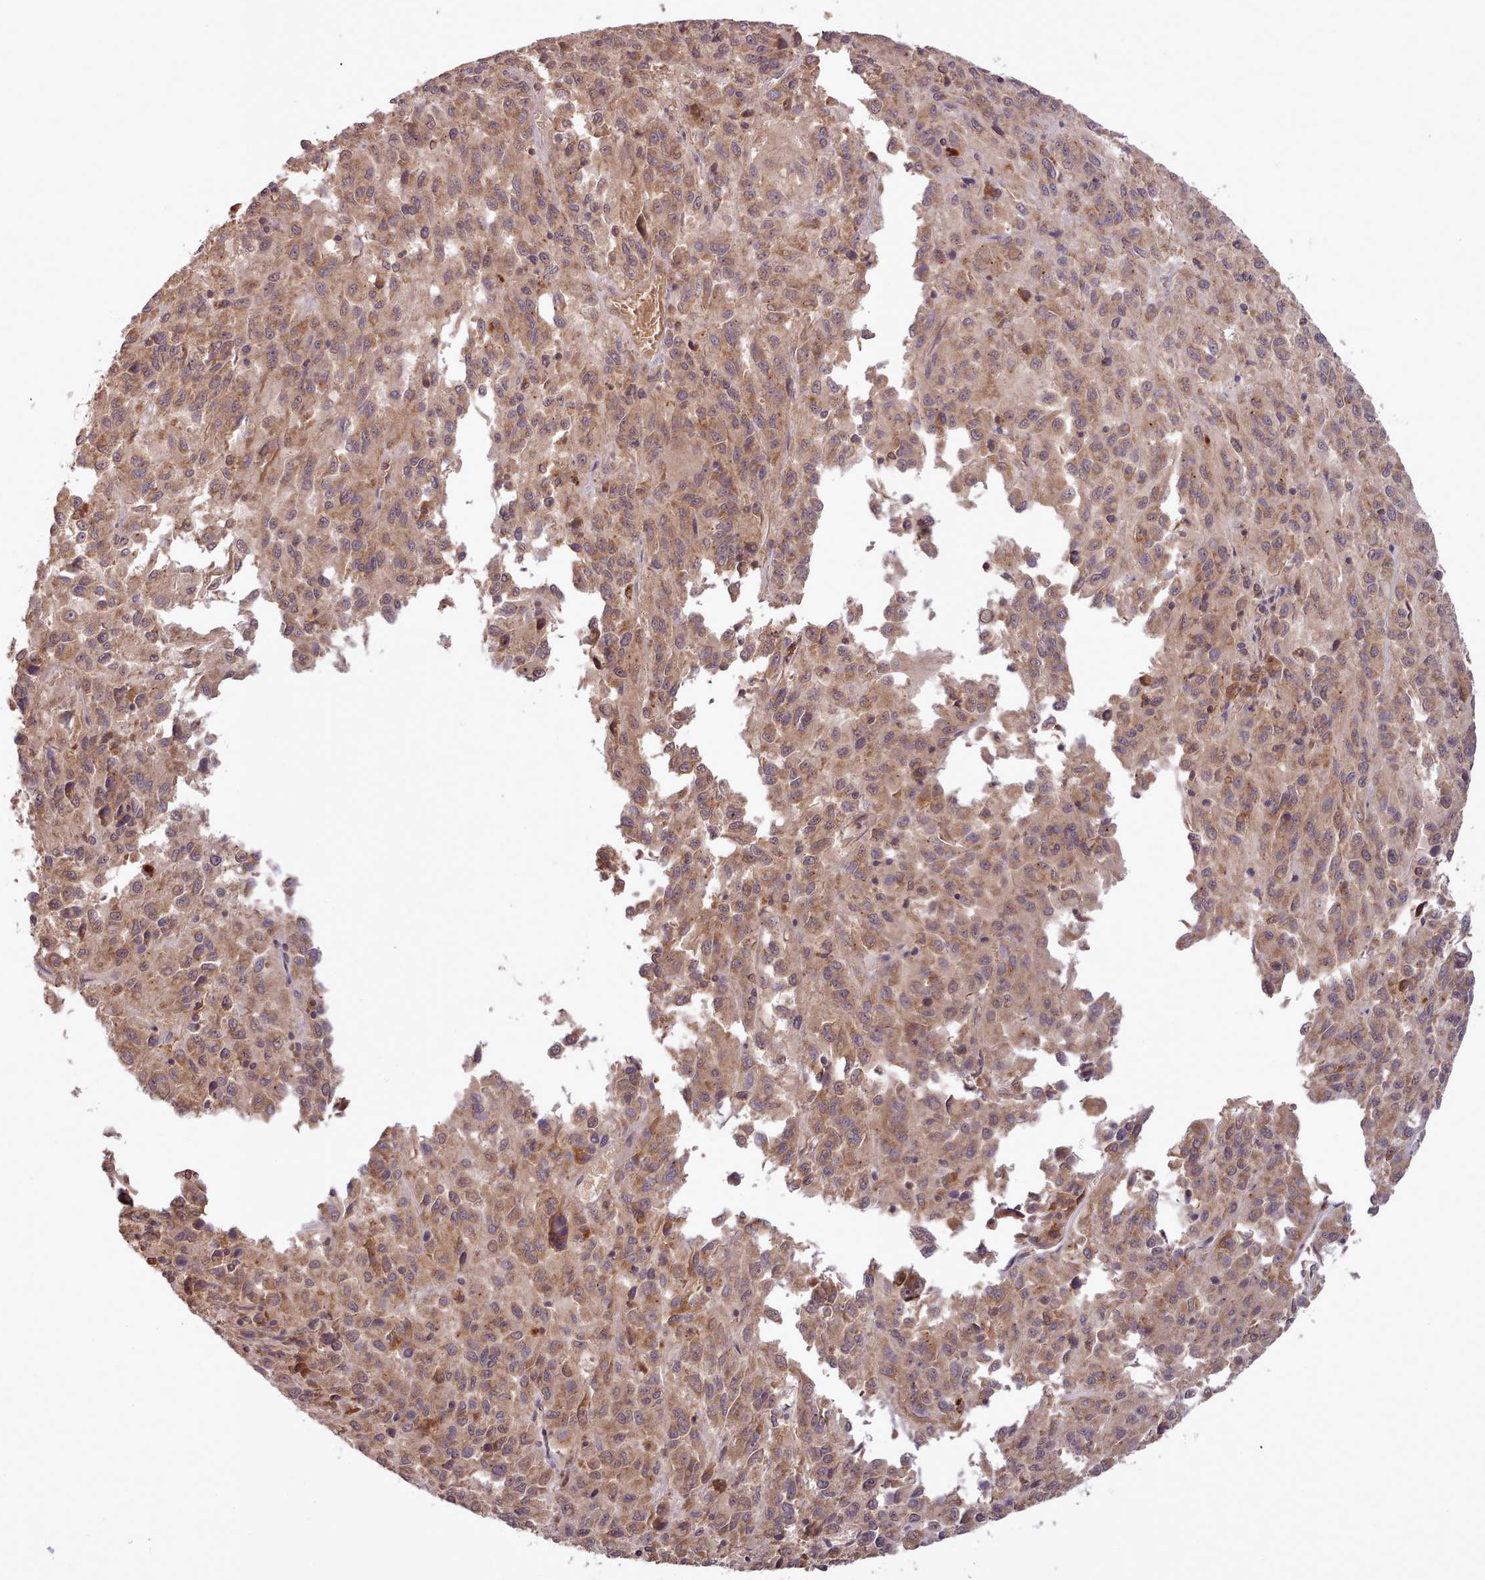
{"staining": {"intensity": "moderate", "quantity": ">75%", "location": "cytoplasmic/membranous"}, "tissue": "melanoma", "cell_type": "Tumor cells", "image_type": "cancer", "snomed": [{"axis": "morphology", "description": "Malignant melanoma, Metastatic site"}, {"axis": "topography", "description": "Lung"}], "caption": "IHC of malignant melanoma (metastatic site) shows medium levels of moderate cytoplasmic/membranous staining in about >75% of tumor cells. Nuclei are stained in blue.", "gene": "PIP4P1", "patient": {"sex": "male", "age": 64}}